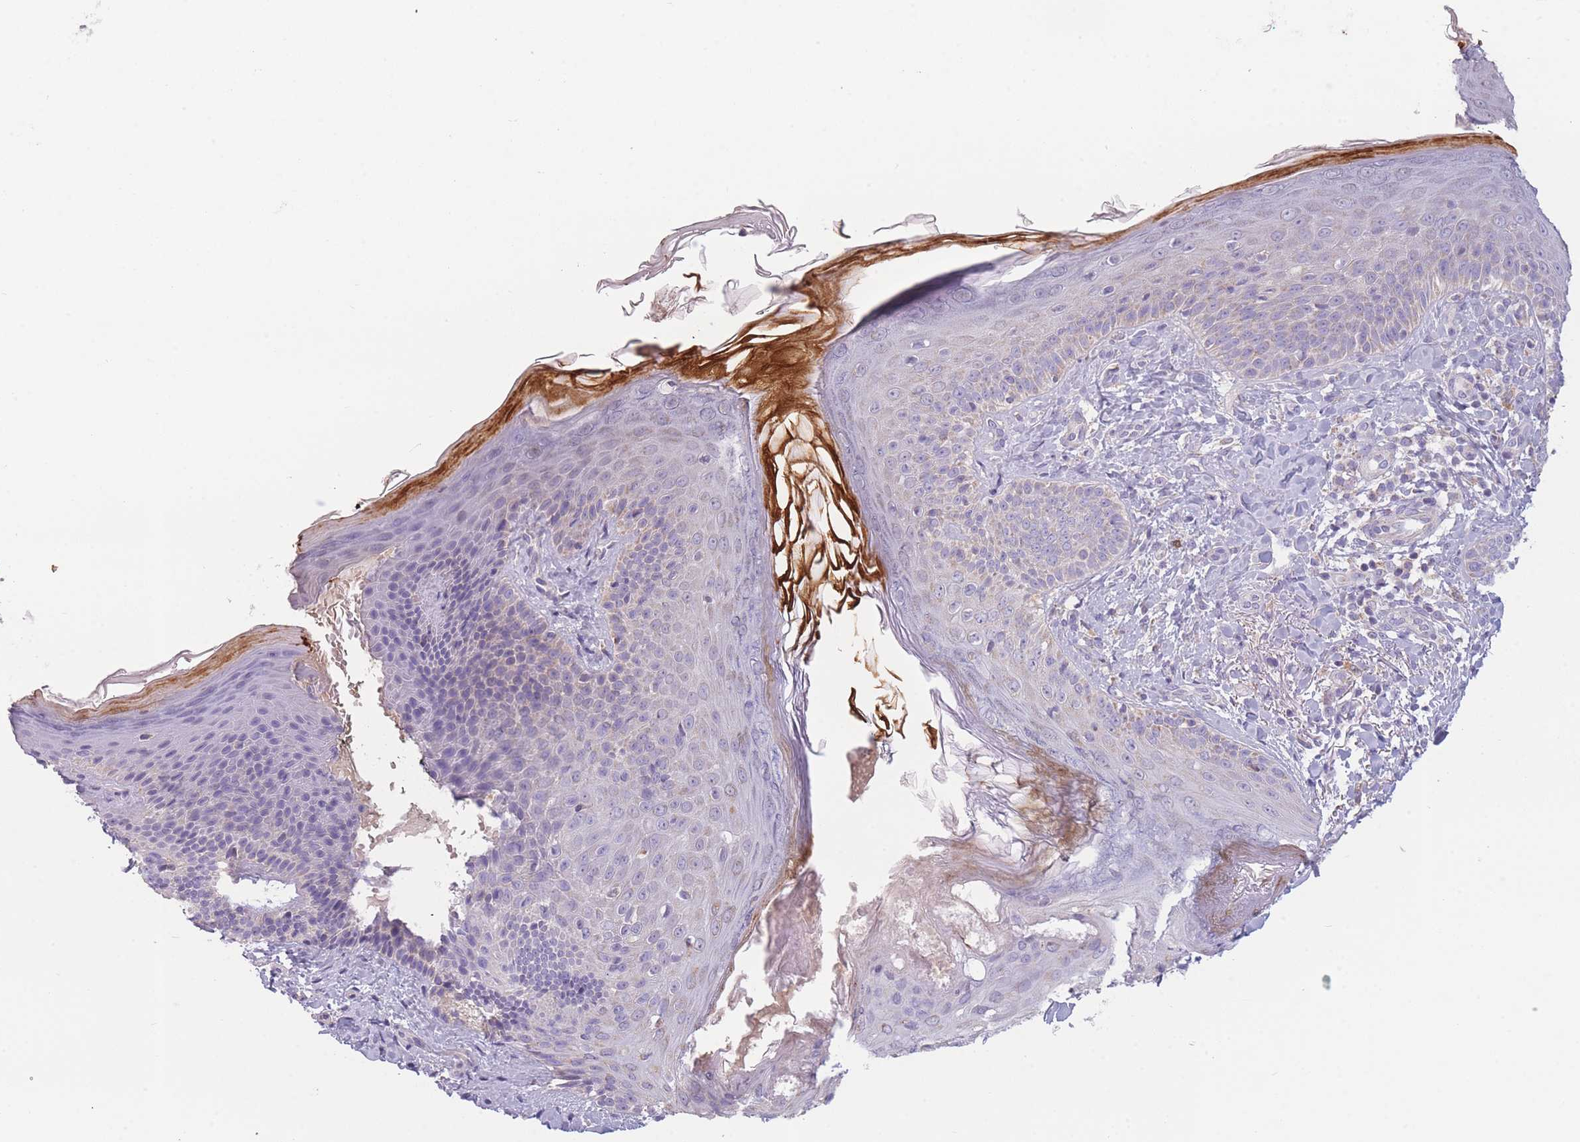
{"staining": {"intensity": "moderate", "quantity": ">75%", "location": "cytoplasmic/membranous"}, "tissue": "skin", "cell_type": "Fibroblasts", "image_type": "normal", "snomed": [{"axis": "morphology", "description": "Normal tissue, NOS"}, {"axis": "topography", "description": "Skin"}], "caption": "Fibroblasts reveal medium levels of moderate cytoplasmic/membranous staining in approximately >75% of cells in benign skin. The protein of interest is stained brown, and the nuclei are stained in blue (DAB IHC with brightfield microscopy, high magnification).", "gene": "PRAM1", "patient": {"sex": "male", "age": 57}}